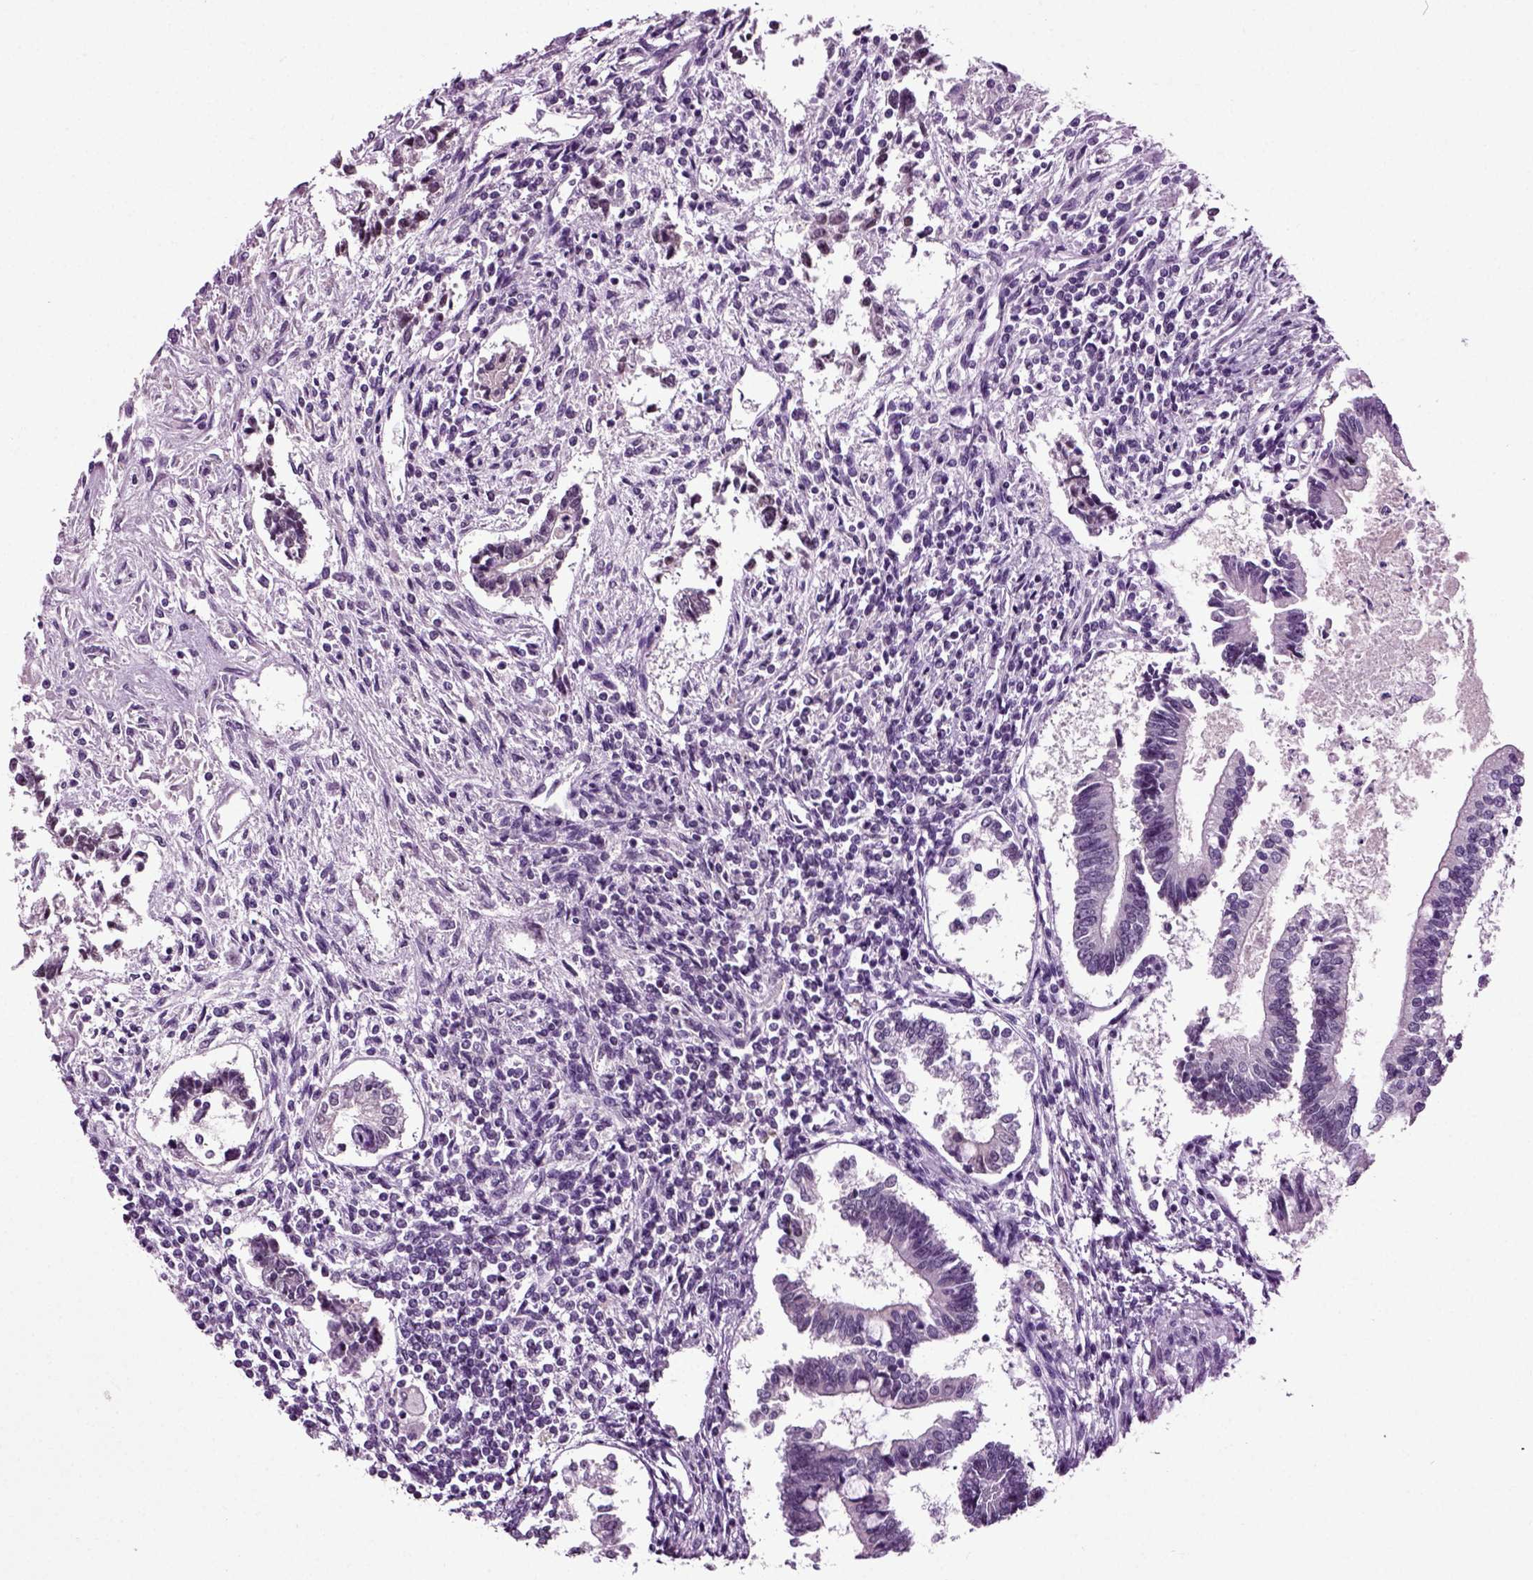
{"staining": {"intensity": "negative", "quantity": "none", "location": "none"}, "tissue": "testis cancer", "cell_type": "Tumor cells", "image_type": "cancer", "snomed": [{"axis": "morphology", "description": "Carcinoma, Embryonal, NOS"}, {"axis": "topography", "description": "Testis"}], "caption": "Tumor cells are negative for protein expression in human testis cancer (embryonal carcinoma). Nuclei are stained in blue.", "gene": "SPATA17", "patient": {"sex": "male", "age": 37}}